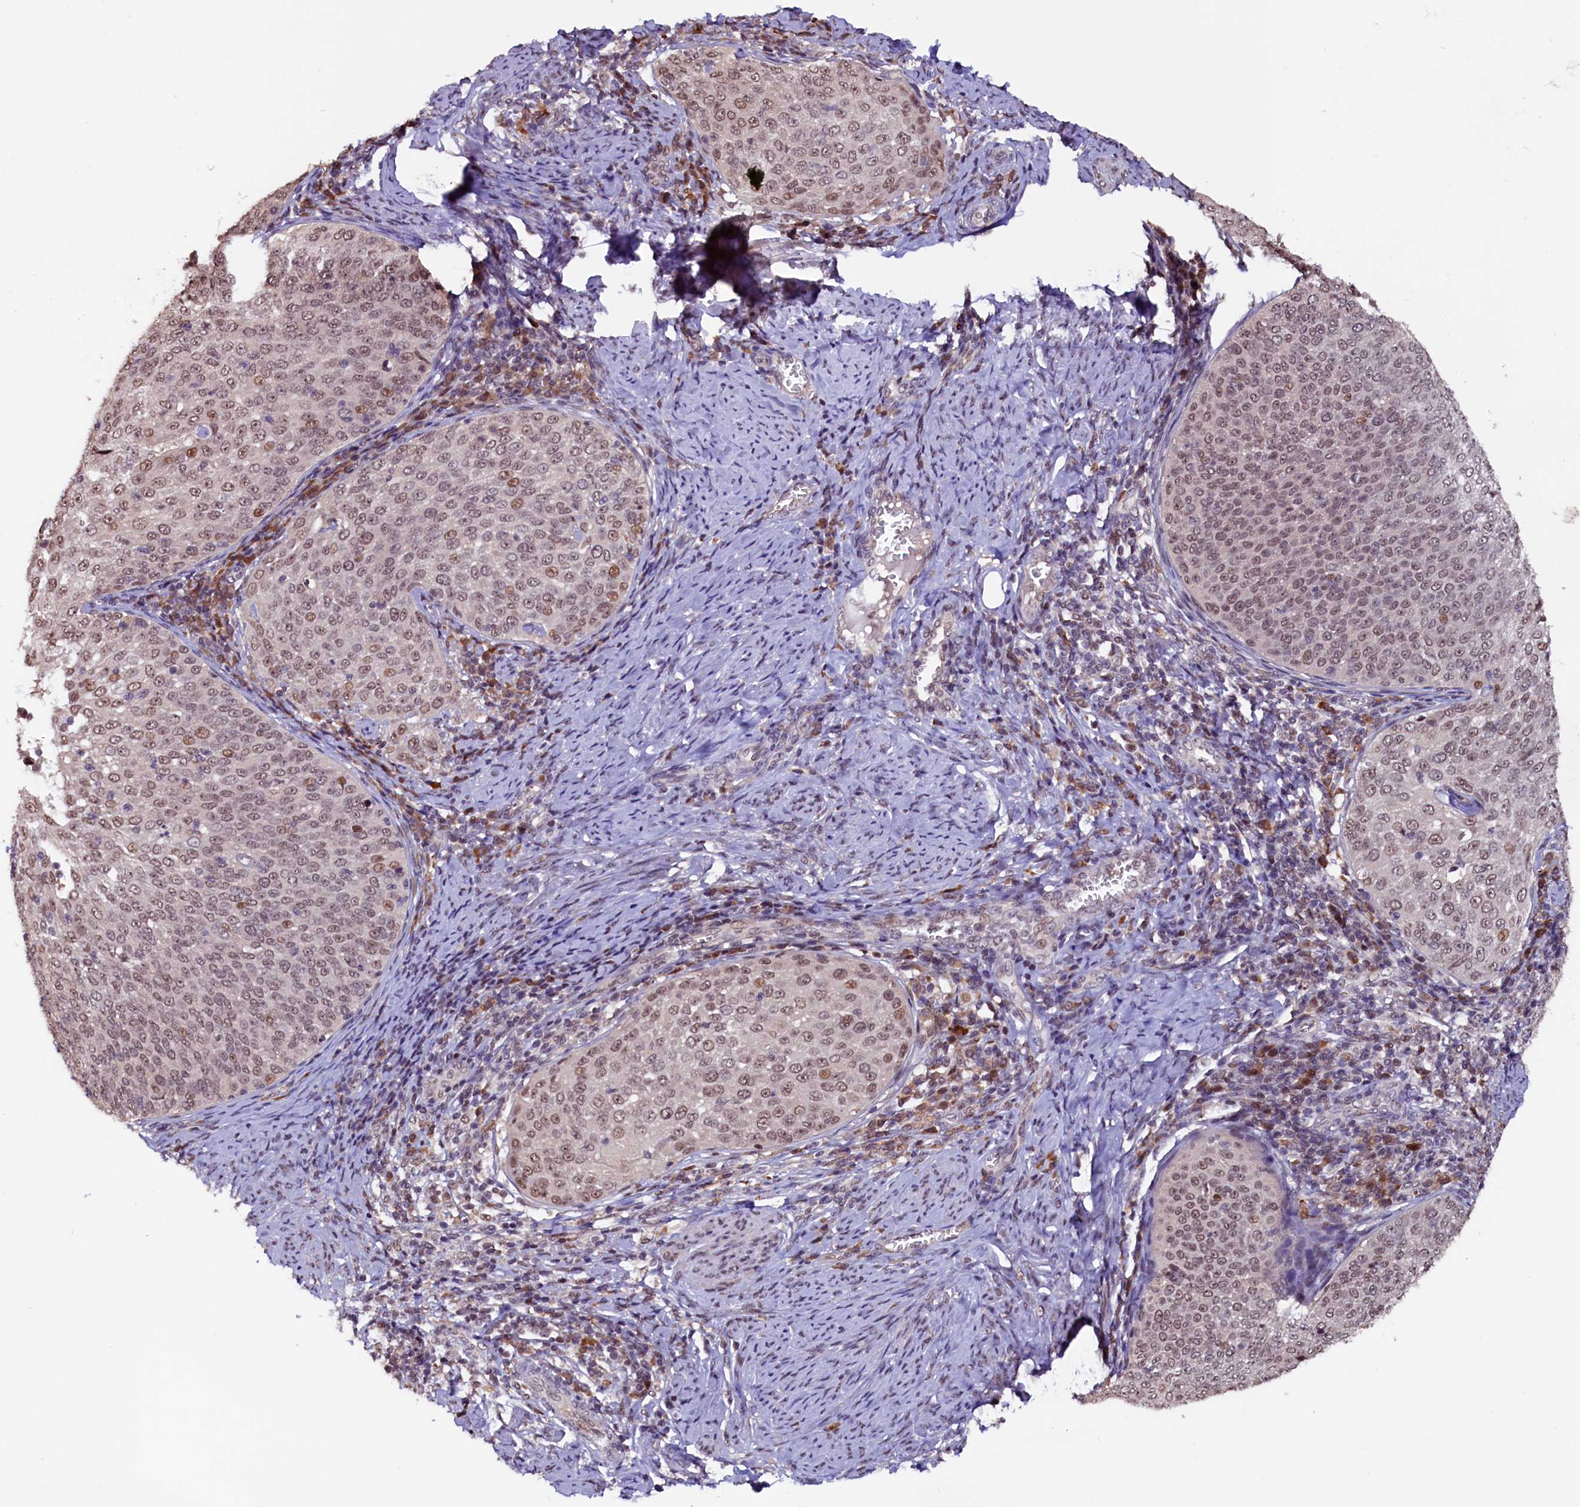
{"staining": {"intensity": "moderate", "quantity": ">75%", "location": "nuclear"}, "tissue": "cervical cancer", "cell_type": "Tumor cells", "image_type": "cancer", "snomed": [{"axis": "morphology", "description": "Squamous cell carcinoma, NOS"}, {"axis": "topography", "description": "Cervix"}], "caption": "Human cervical squamous cell carcinoma stained with a brown dye exhibits moderate nuclear positive expression in approximately >75% of tumor cells.", "gene": "RNMT", "patient": {"sex": "female", "age": 57}}